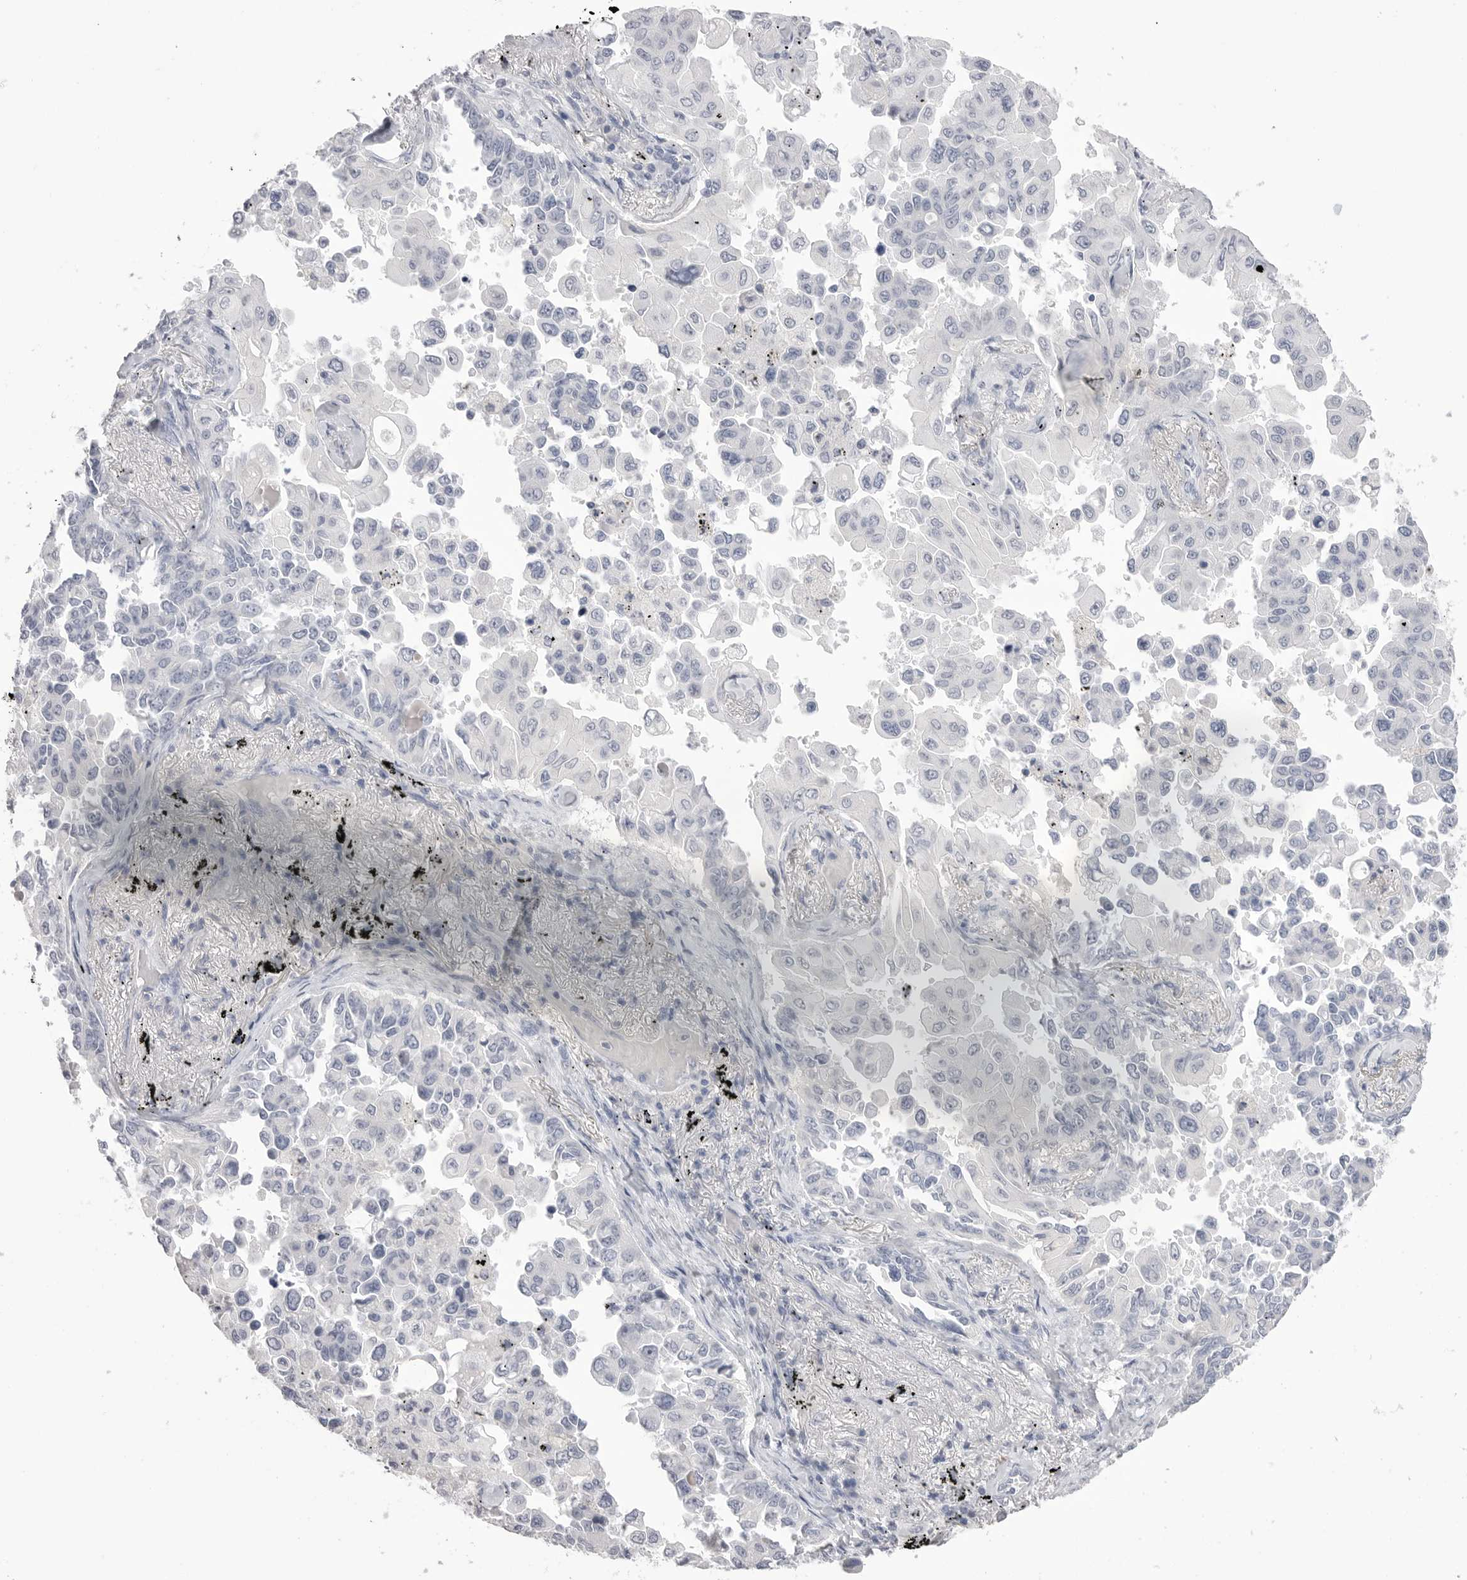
{"staining": {"intensity": "negative", "quantity": "none", "location": "none"}, "tissue": "lung cancer", "cell_type": "Tumor cells", "image_type": "cancer", "snomed": [{"axis": "morphology", "description": "Adenocarcinoma, NOS"}, {"axis": "topography", "description": "Lung"}], "caption": "IHC of lung adenocarcinoma reveals no staining in tumor cells. Nuclei are stained in blue.", "gene": "CPB1", "patient": {"sex": "female", "age": 67}}